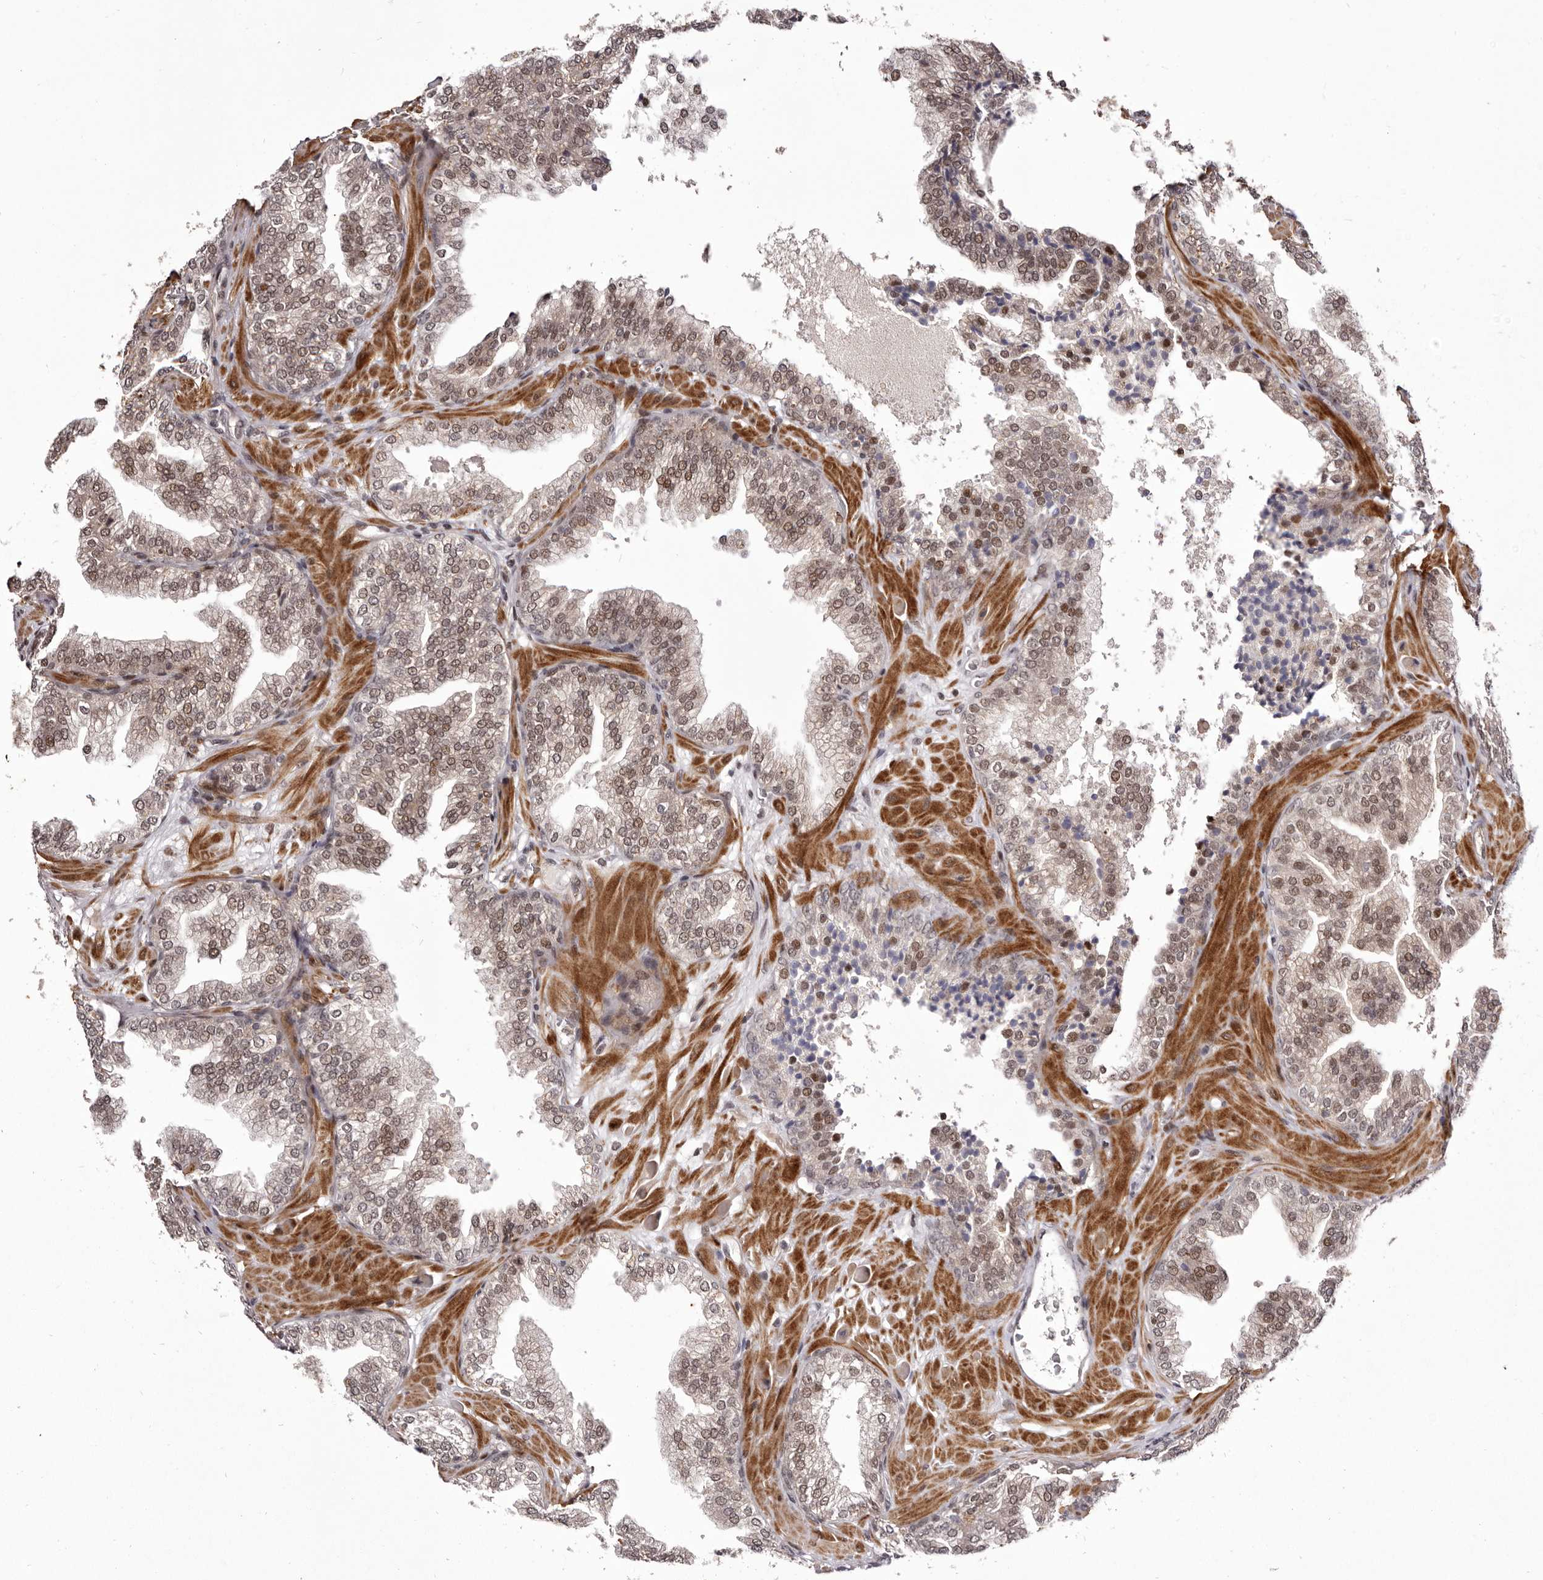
{"staining": {"intensity": "moderate", "quantity": ">75%", "location": "nuclear"}, "tissue": "prostate cancer", "cell_type": "Tumor cells", "image_type": "cancer", "snomed": [{"axis": "morphology", "description": "Adenocarcinoma, High grade"}, {"axis": "topography", "description": "Prostate"}], "caption": "Immunohistochemistry histopathology image of neoplastic tissue: human prostate adenocarcinoma (high-grade) stained using IHC displays medium levels of moderate protein expression localized specifically in the nuclear of tumor cells, appearing as a nuclear brown color.", "gene": "FBXO5", "patient": {"sex": "male", "age": 58}}